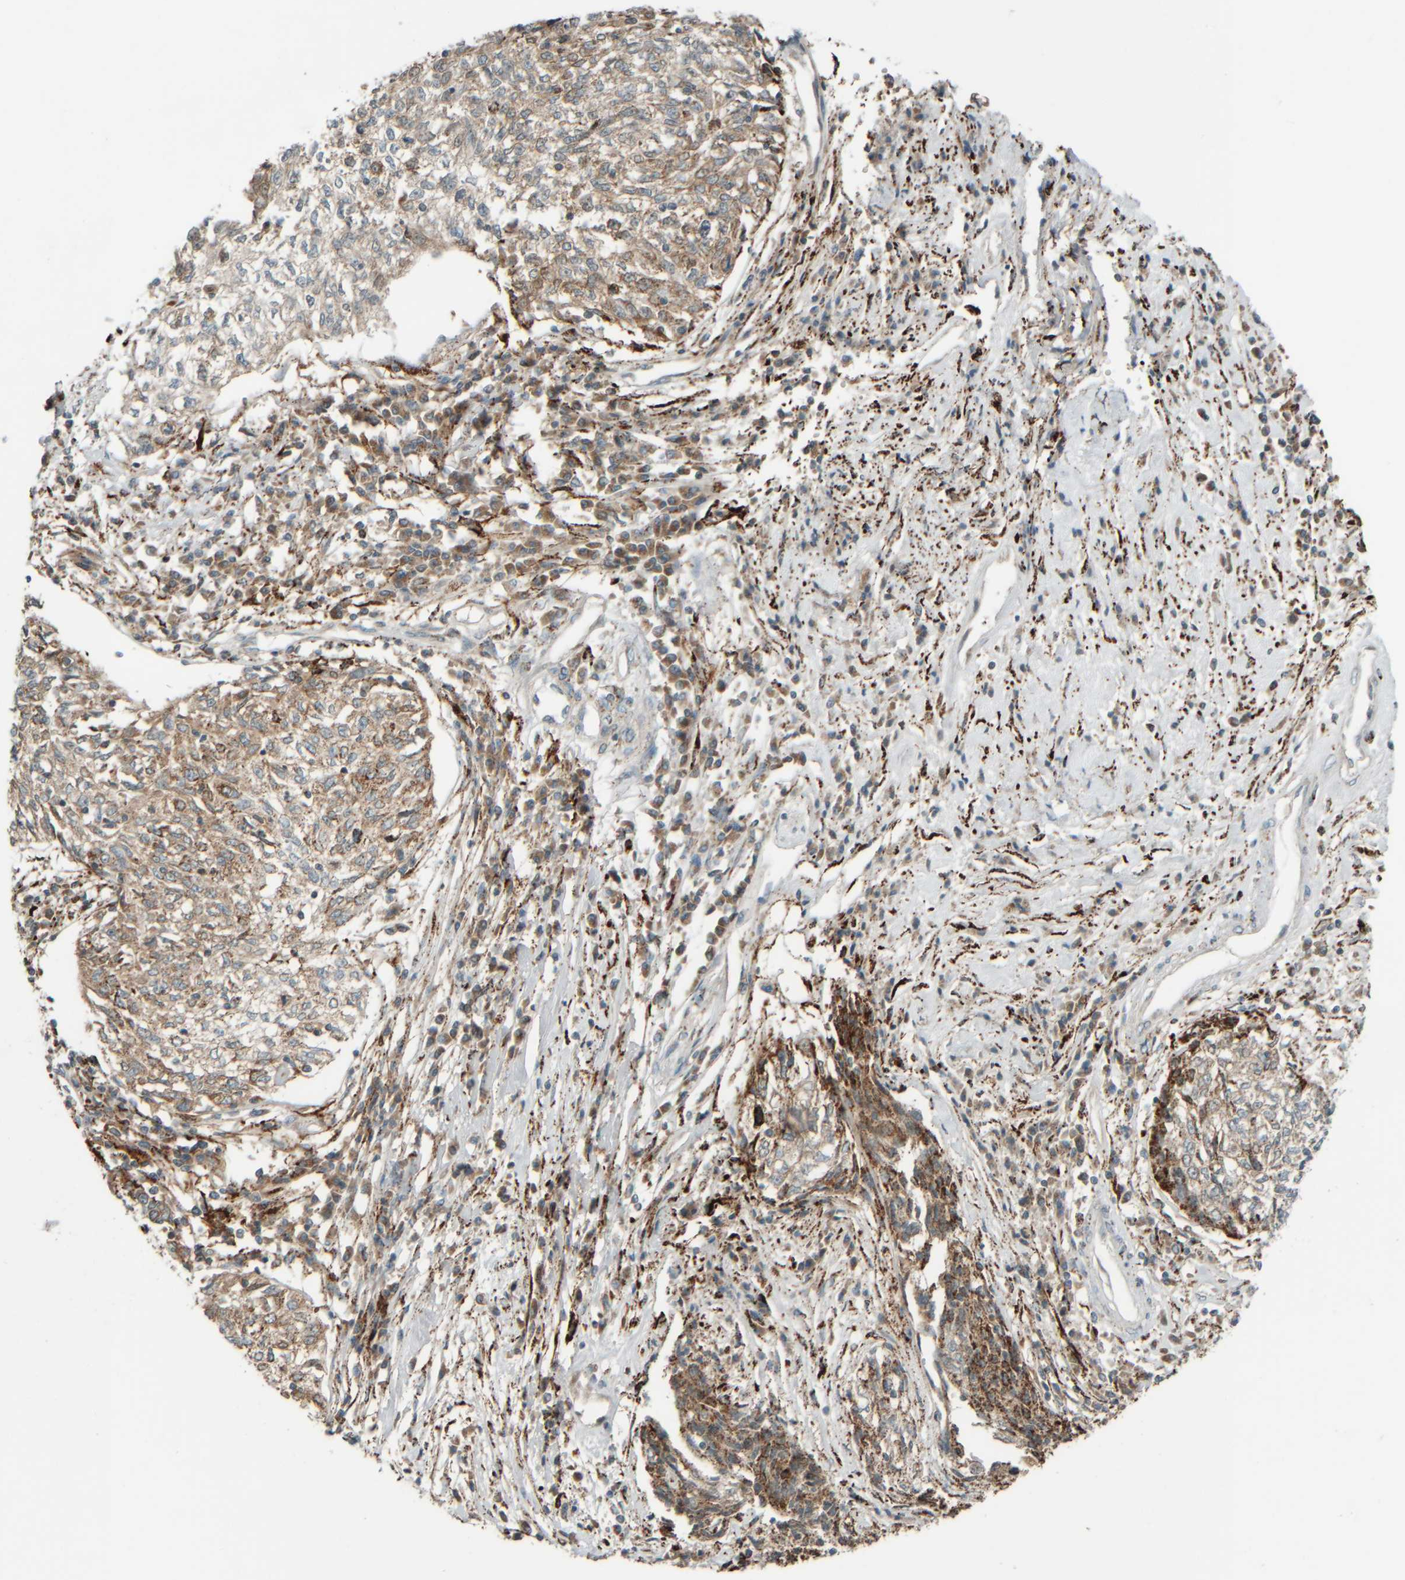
{"staining": {"intensity": "moderate", "quantity": "25%-75%", "location": "cytoplasmic/membranous"}, "tissue": "cervical cancer", "cell_type": "Tumor cells", "image_type": "cancer", "snomed": [{"axis": "morphology", "description": "Squamous cell carcinoma, NOS"}, {"axis": "topography", "description": "Cervix"}], "caption": "A medium amount of moderate cytoplasmic/membranous positivity is present in about 25%-75% of tumor cells in cervical squamous cell carcinoma tissue.", "gene": "SPAG5", "patient": {"sex": "female", "age": 57}}